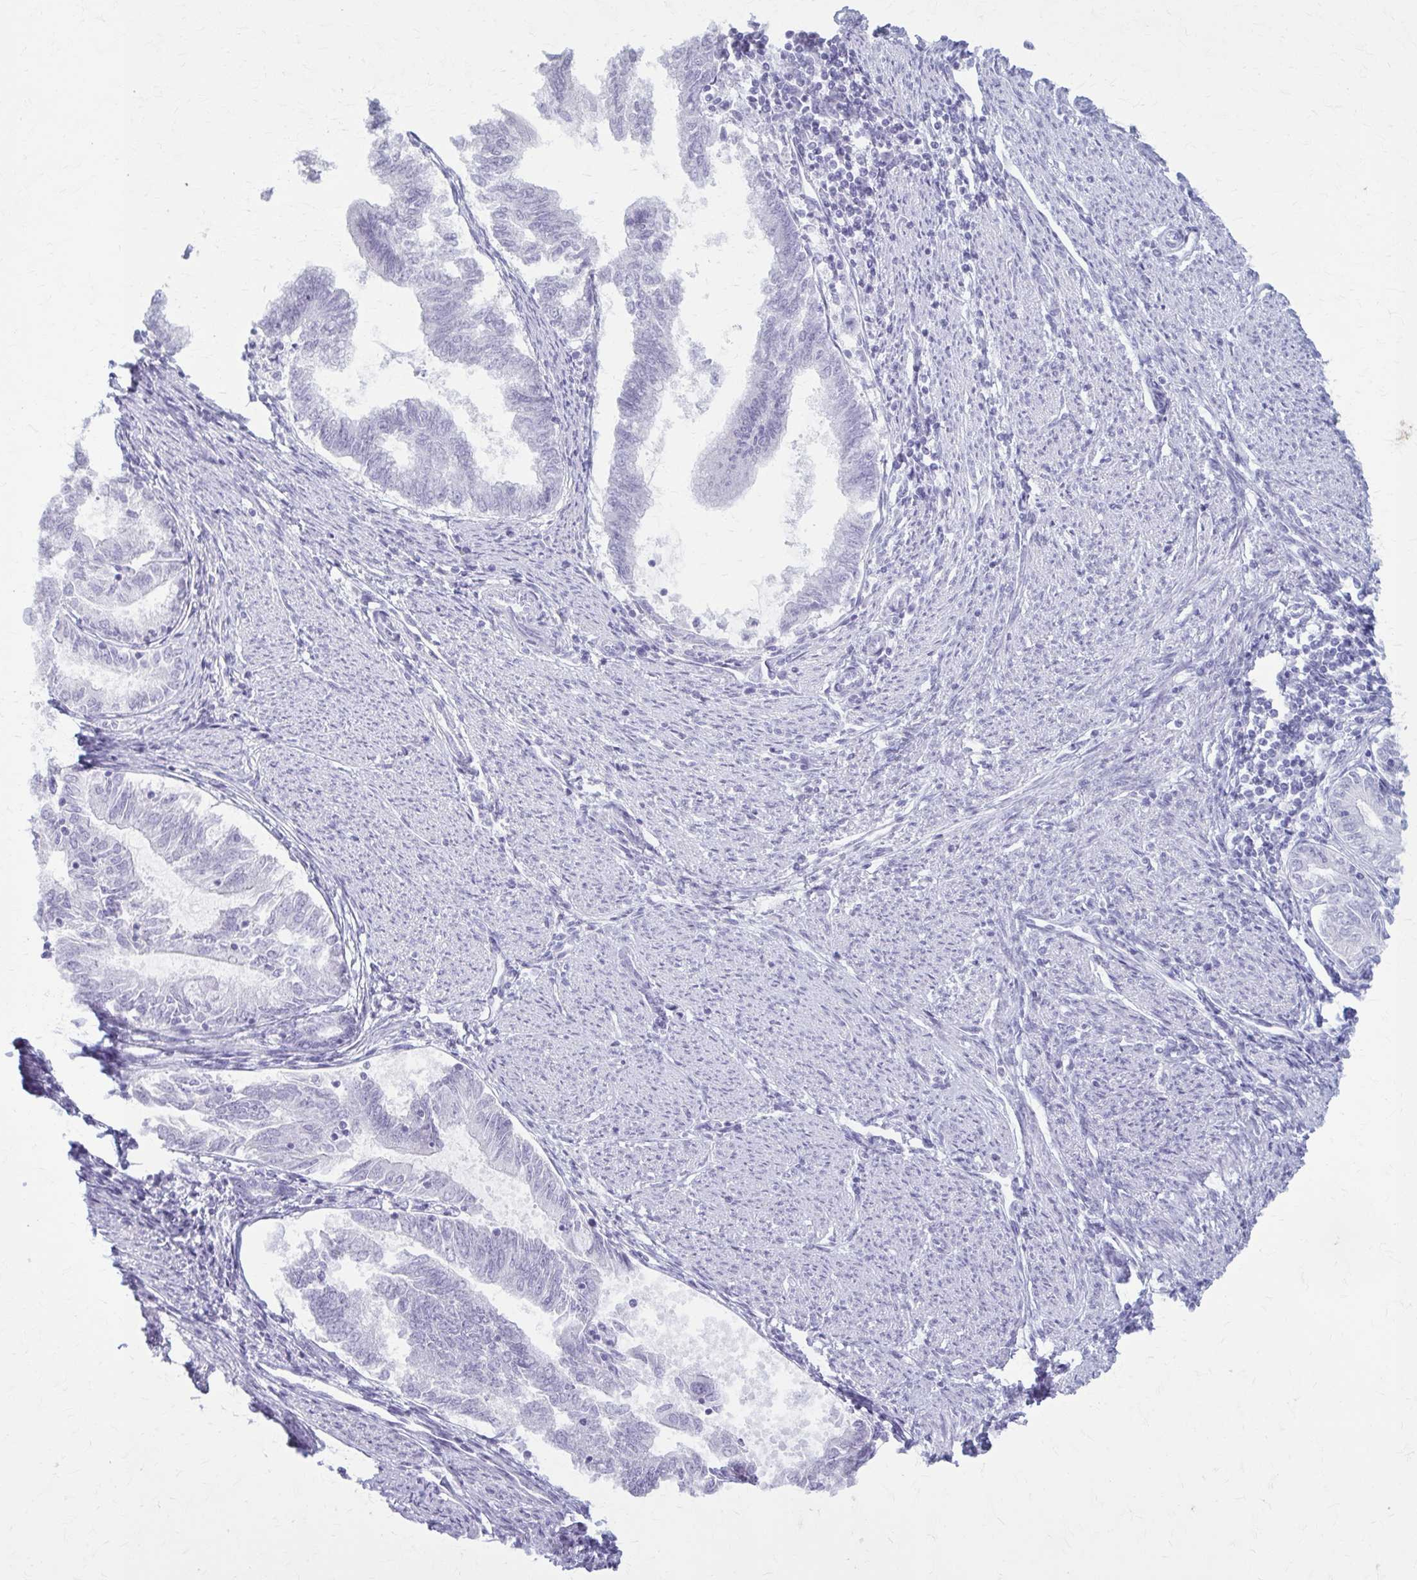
{"staining": {"intensity": "negative", "quantity": "none", "location": "none"}, "tissue": "endometrial cancer", "cell_type": "Tumor cells", "image_type": "cancer", "snomed": [{"axis": "morphology", "description": "Adenocarcinoma, NOS"}, {"axis": "topography", "description": "Endometrium"}], "caption": "High magnification brightfield microscopy of adenocarcinoma (endometrial) stained with DAB (3,3'-diaminobenzidine) (brown) and counterstained with hematoxylin (blue): tumor cells show no significant staining.", "gene": "KRT5", "patient": {"sex": "female", "age": 79}}